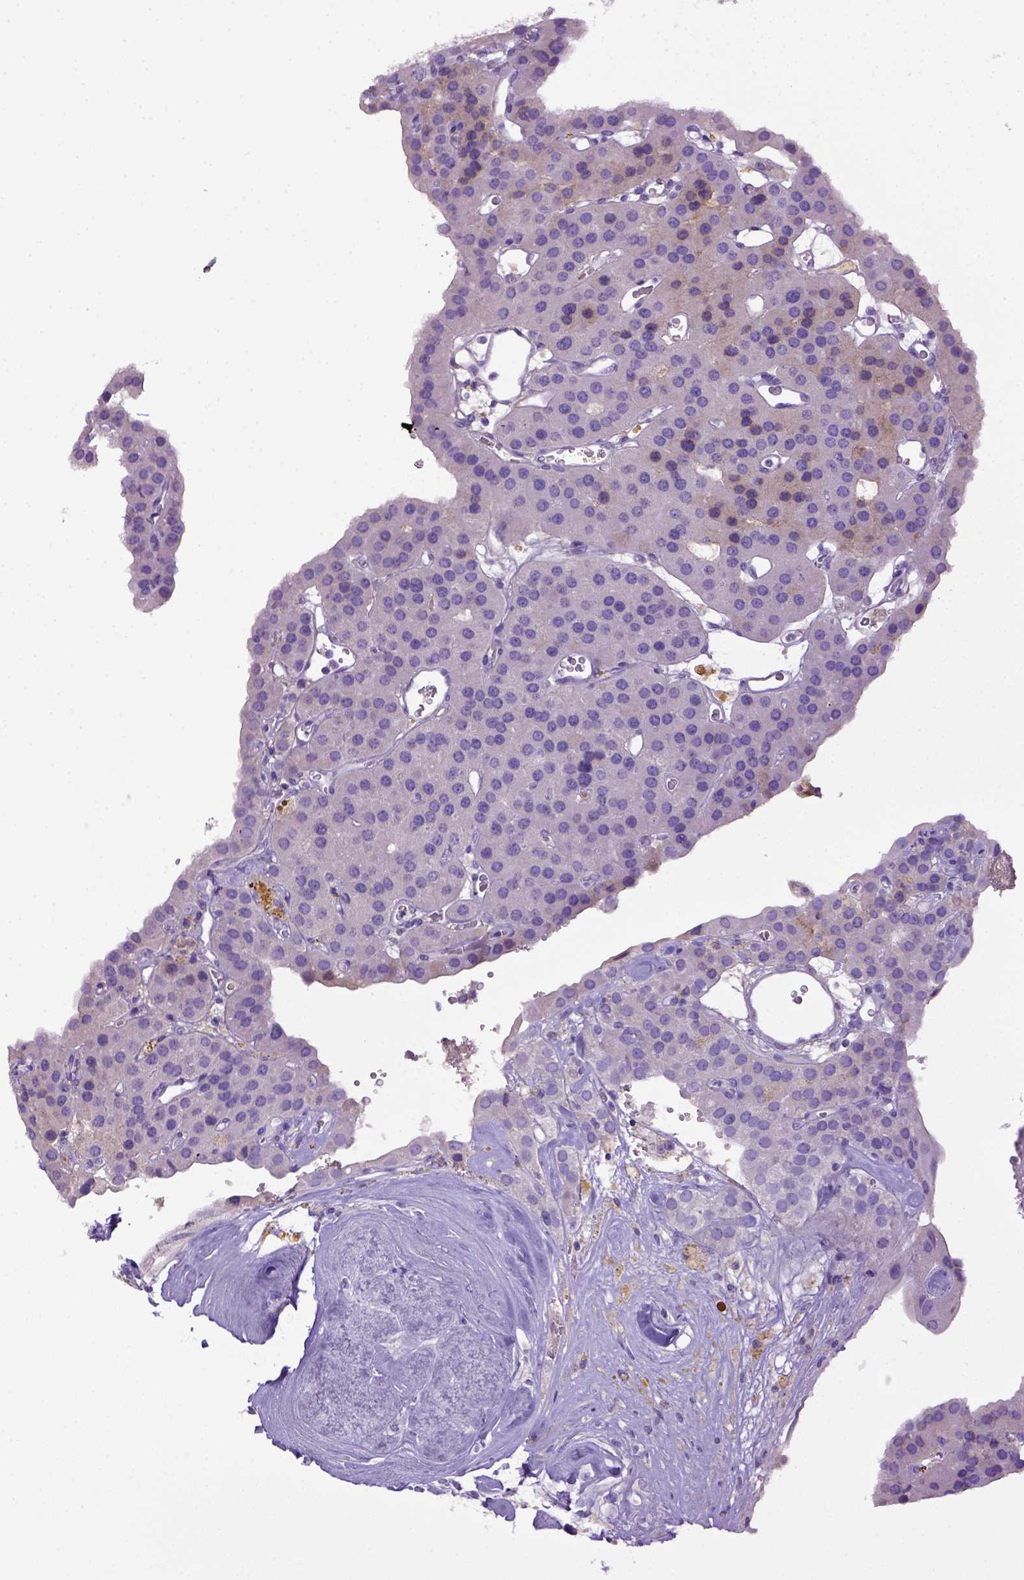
{"staining": {"intensity": "negative", "quantity": "none", "location": "none"}, "tissue": "parathyroid gland", "cell_type": "Glandular cells", "image_type": "normal", "snomed": [{"axis": "morphology", "description": "Normal tissue, NOS"}, {"axis": "morphology", "description": "Adenoma, NOS"}, {"axis": "topography", "description": "Parathyroid gland"}], "caption": "Glandular cells are negative for brown protein staining in unremarkable parathyroid gland. The staining is performed using DAB brown chromogen with nuclei counter-stained in using hematoxylin.", "gene": "ITIH4", "patient": {"sex": "female", "age": 86}}